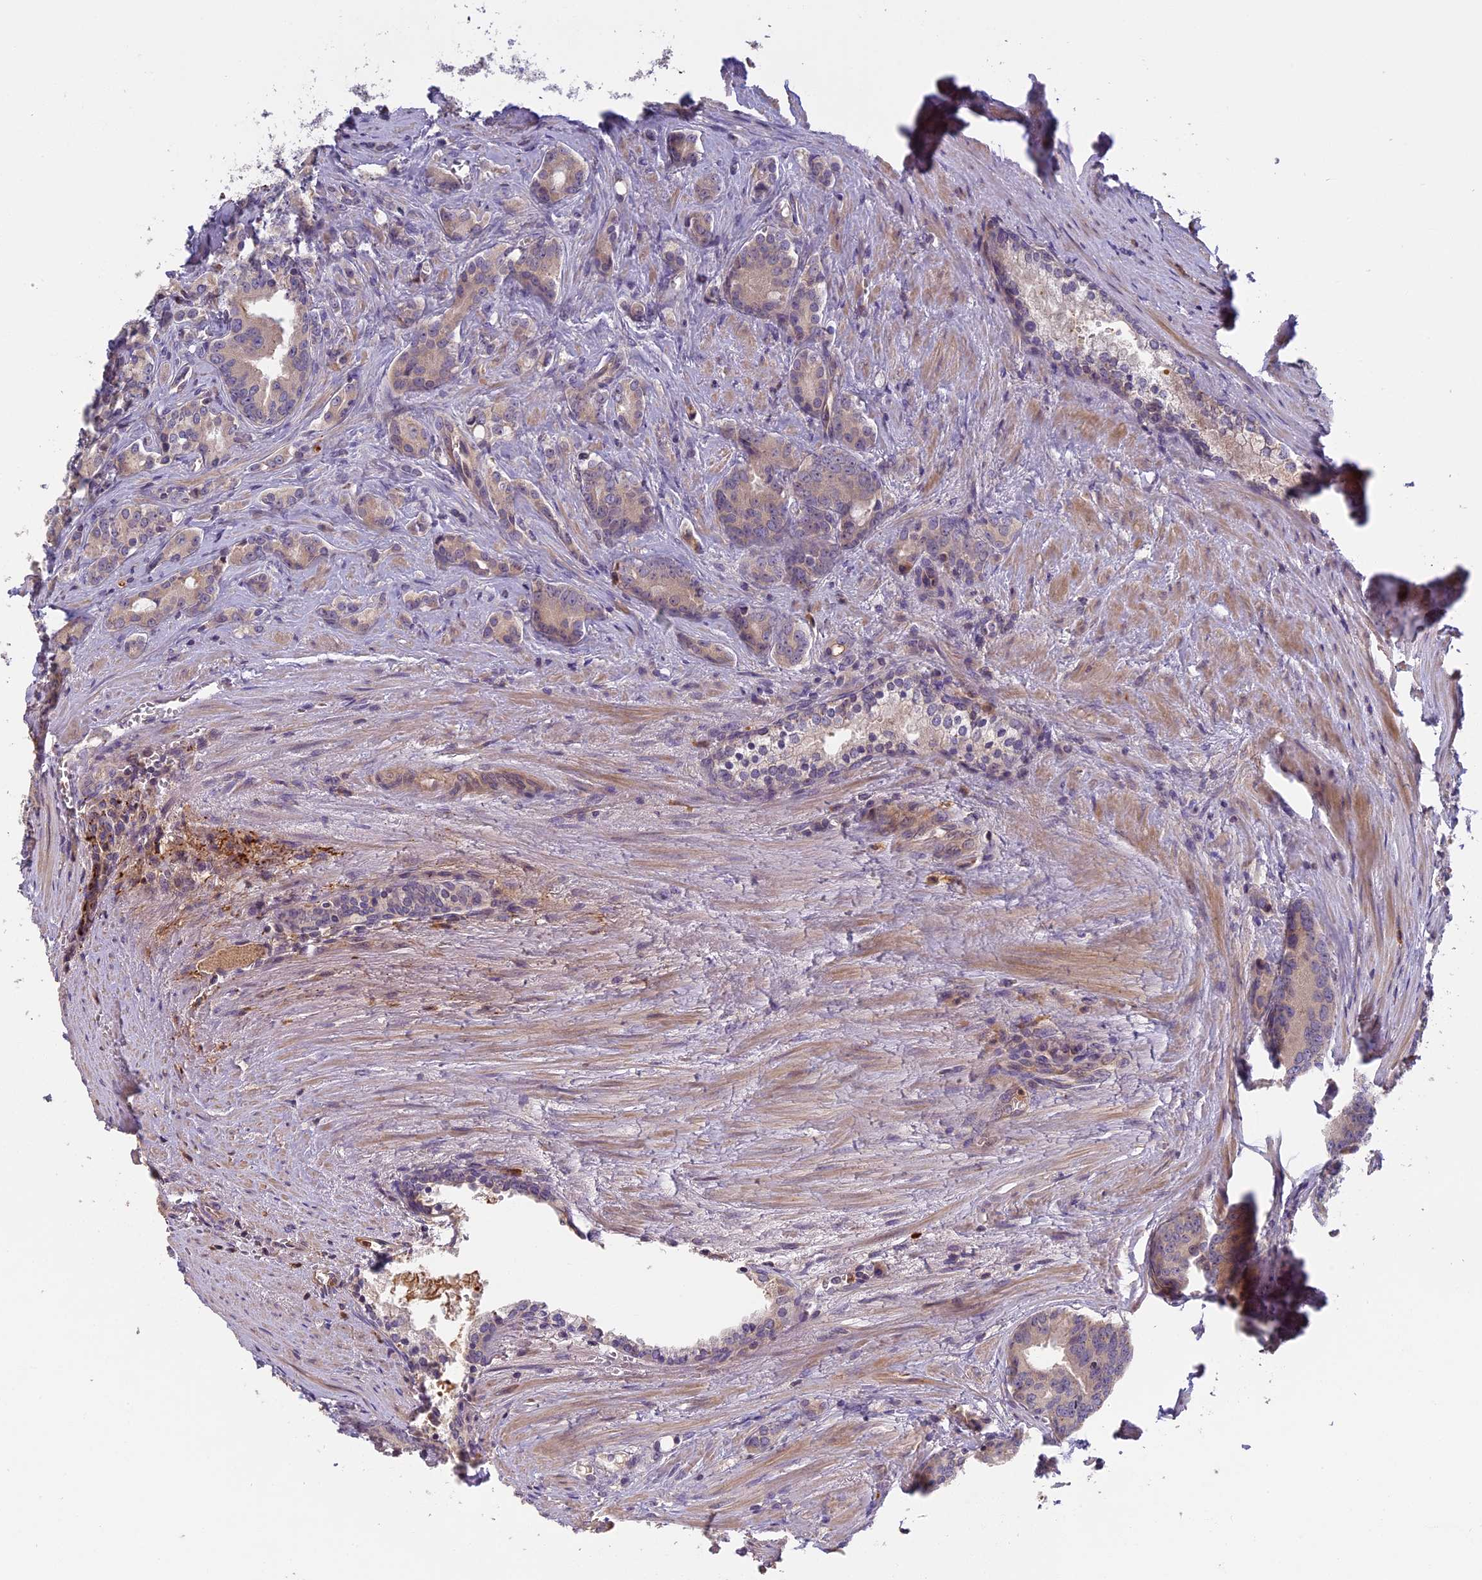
{"staining": {"intensity": "negative", "quantity": "none", "location": "none"}, "tissue": "prostate cancer", "cell_type": "Tumor cells", "image_type": "cancer", "snomed": [{"axis": "morphology", "description": "Adenocarcinoma, High grade"}, {"axis": "topography", "description": "Prostate"}], "caption": "Immunohistochemistry histopathology image of neoplastic tissue: high-grade adenocarcinoma (prostate) stained with DAB shows no significant protein positivity in tumor cells.", "gene": "AP4E1", "patient": {"sex": "male", "age": 72}}